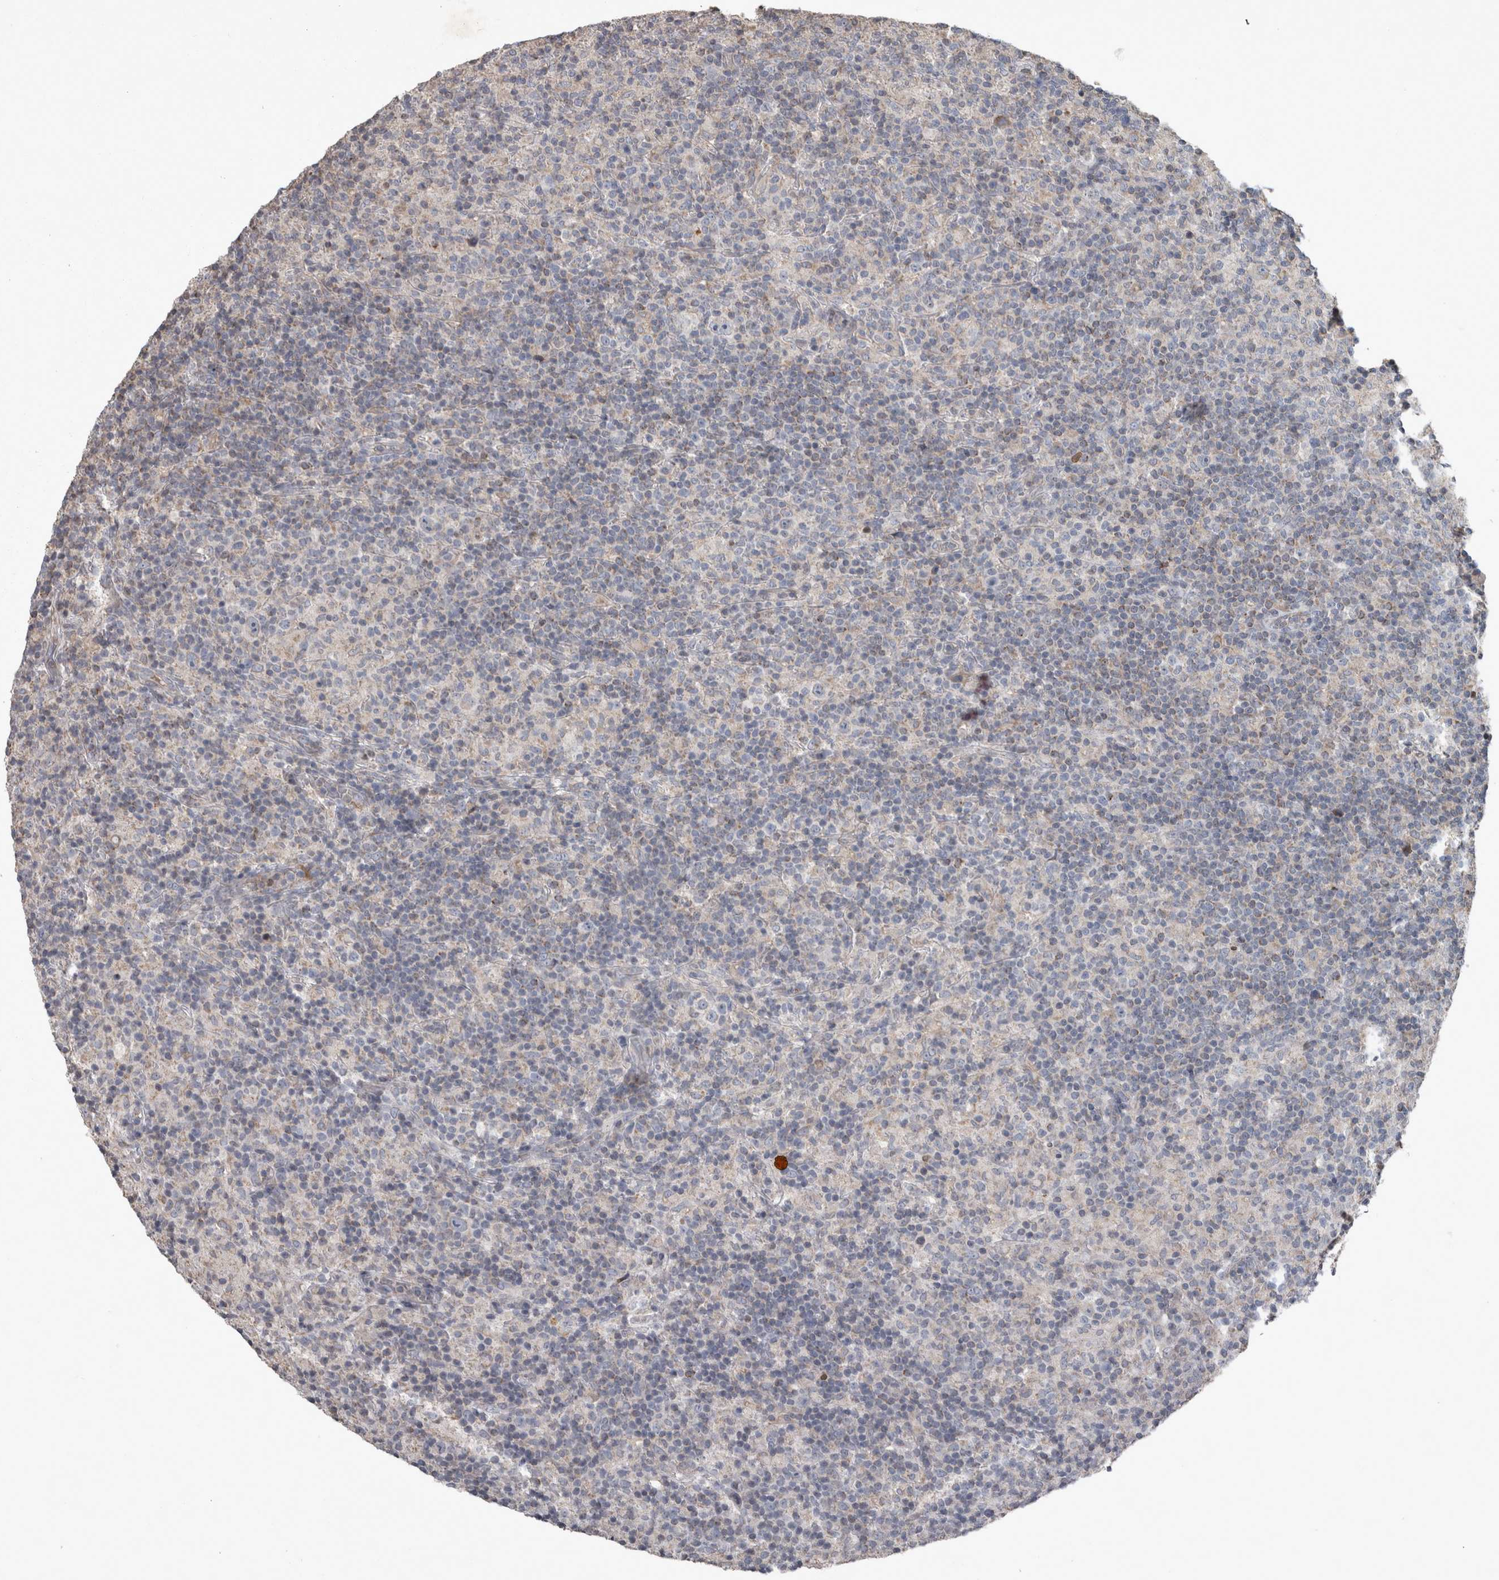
{"staining": {"intensity": "weak", "quantity": "<25%", "location": "cytoplasmic/membranous"}, "tissue": "lymphoma", "cell_type": "Tumor cells", "image_type": "cancer", "snomed": [{"axis": "morphology", "description": "Hodgkin's disease, NOS"}, {"axis": "topography", "description": "Lymph node"}], "caption": "This micrograph is of lymphoma stained with immunohistochemistry (IHC) to label a protein in brown with the nuclei are counter-stained blue. There is no expression in tumor cells. (DAB IHC with hematoxylin counter stain).", "gene": "PPP1R3C", "patient": {"sex": "male", "age": 70}}